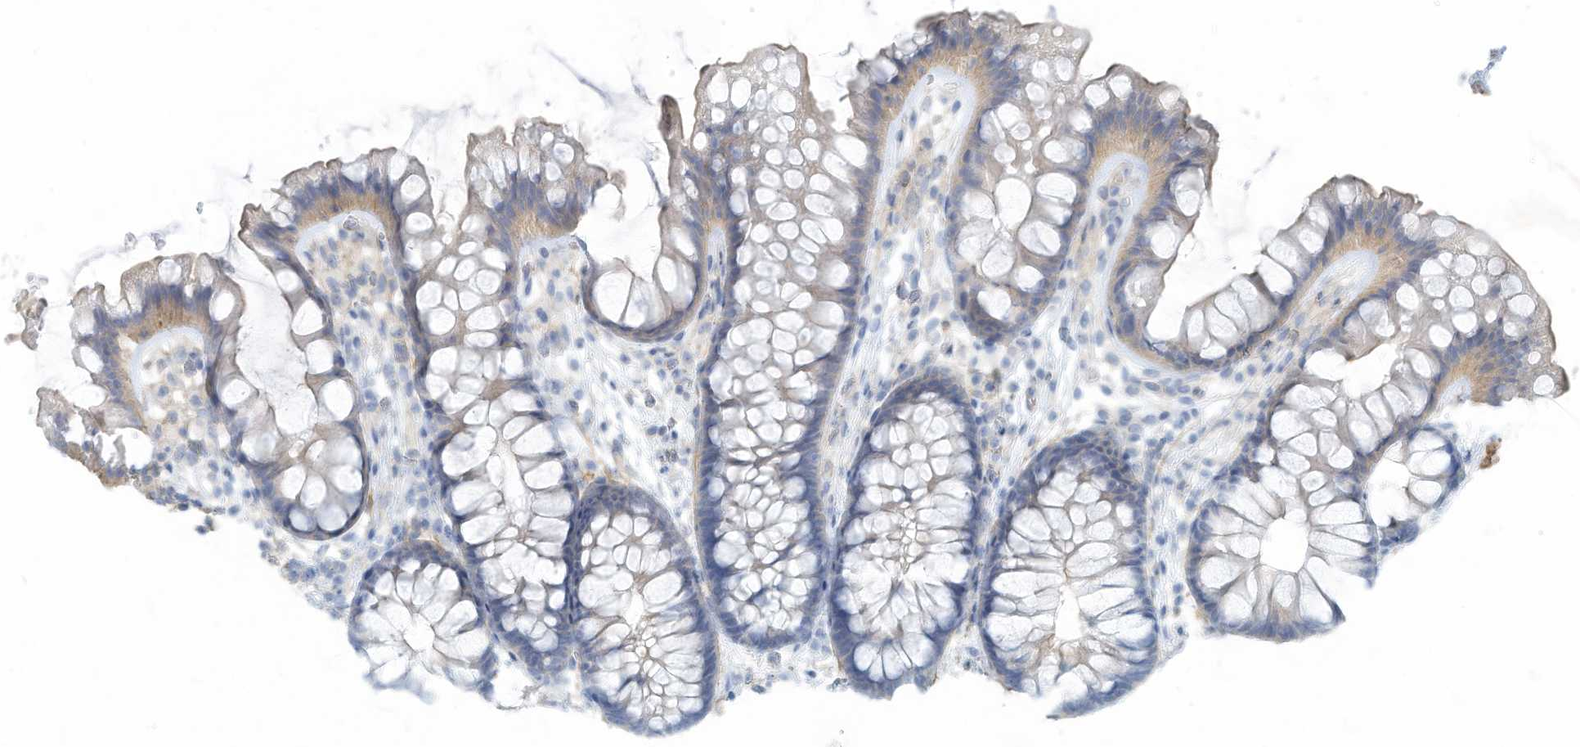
{"staining": {"intensity": "moderate", "quantity": ">75%", "location": "cytoplasmic/membranous"}, "tissue": "colon", "cell_type": "Endothelial cells", "image_type": "normal", "snomed": [{"axis": "morphology", "description": "Normal tissue, NOS"}, {"axis": "topography", "description": "Colon"}], "caption": "Colon stained with a brown dye displays moderate cytoplasmic/membranous positive positivity in about >75% of endothelial cells.", "gene": "ZNF846", "patient": {"sex": "female", "age": 62}}